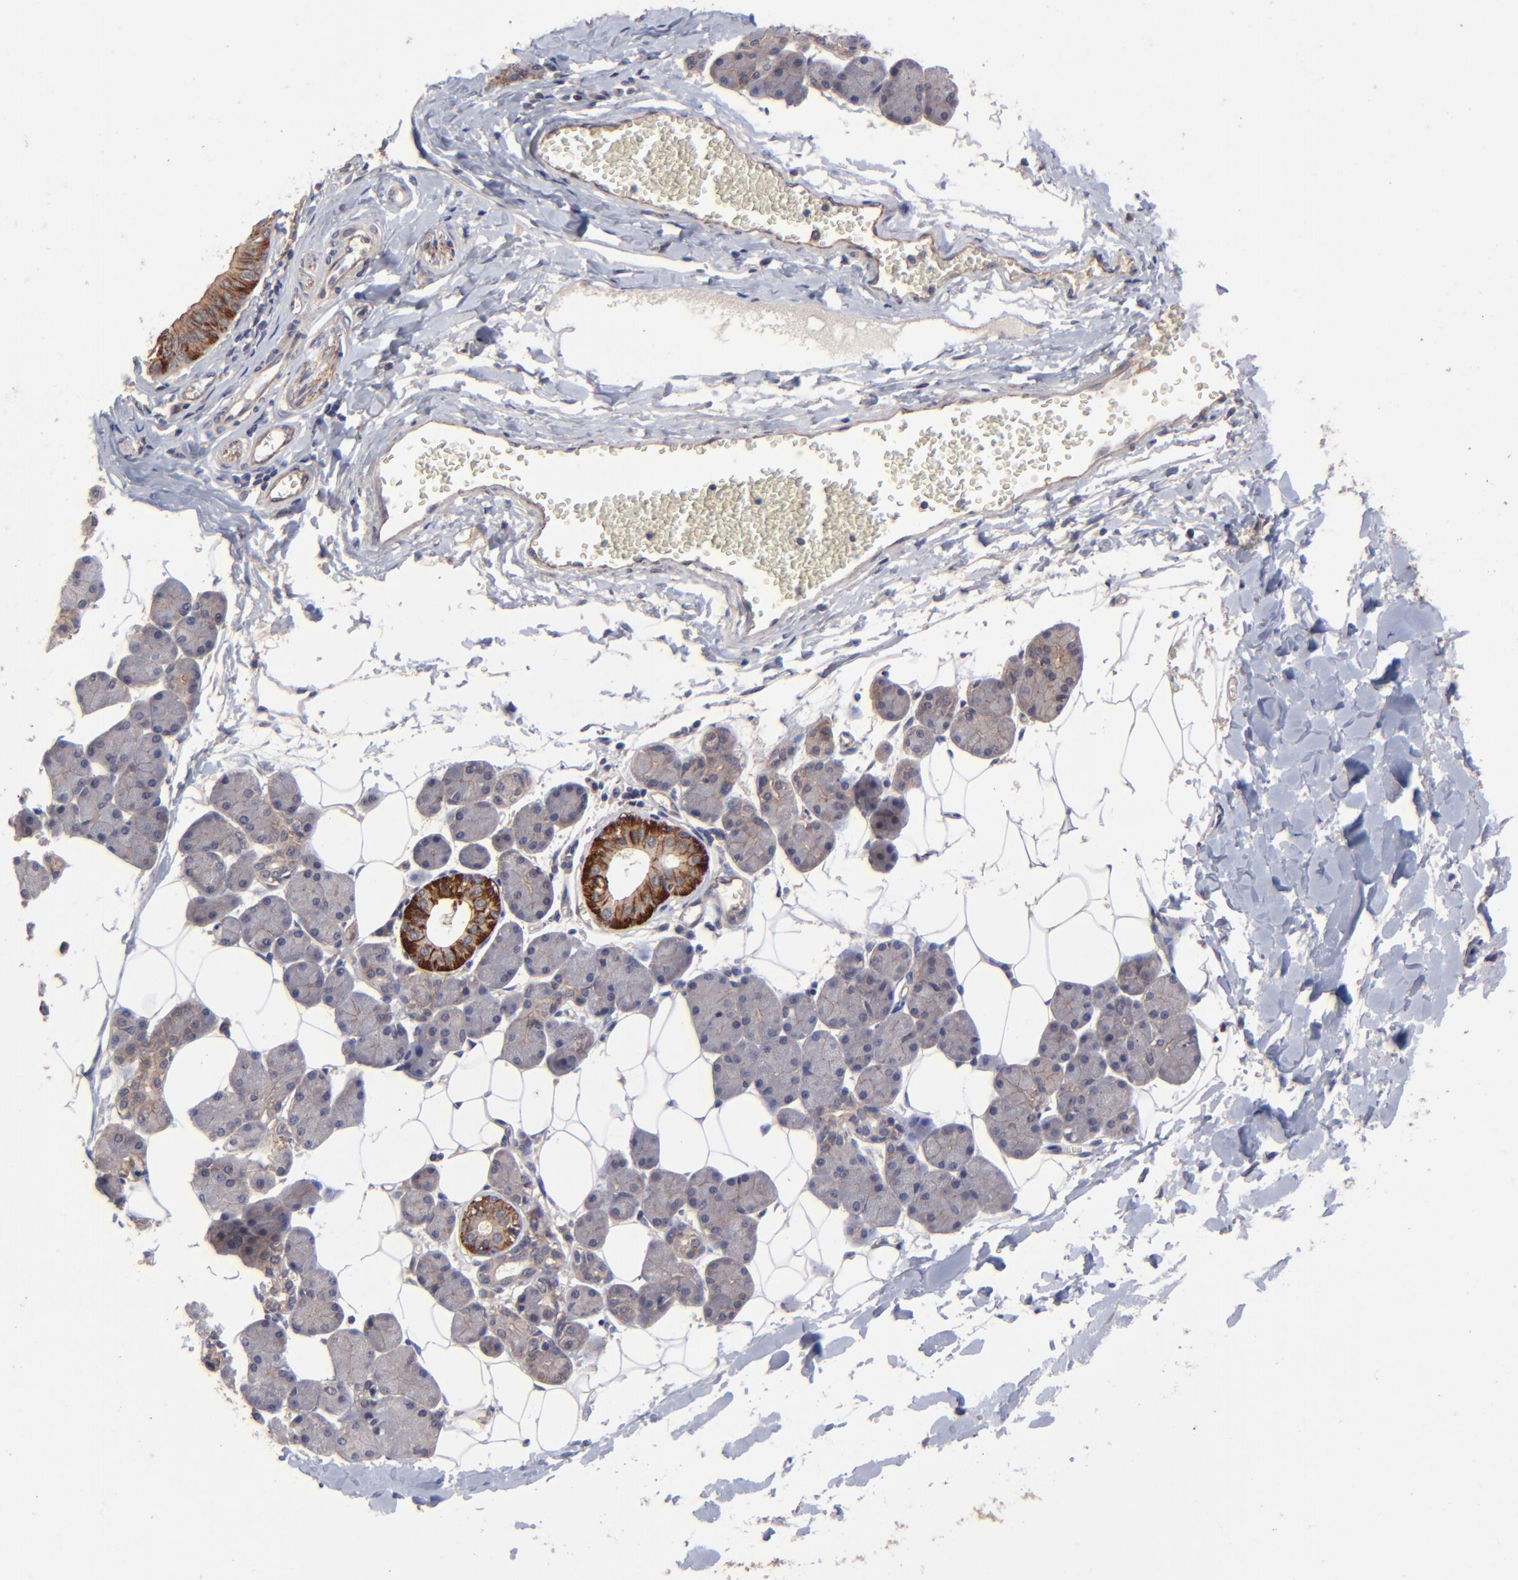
{"staining": {"intensity": "moderate", "quantity": ">75%", "location": "cytoplasmic/membranous"}, "tissue": "salivary gland", "cell_type": "Glandular cells", "image_type": "normal", "snomed": [{"axis": "morphology", "description": "Normal tissue, NOS"}, {"axis": "morphology", "description": "Adenoma, NOS"}, {"axis": "topography", "description": "Salivary gland"}], "caption": "Immunohistochemistry (IHC) micrograph of benign salivary gland: human salivary gland stained using immunohistochemistry exhibits medium levels of moderate protein expression localized specifically in the cytoplasmic/membranous of glandular cells, appearing as a cytoplasmic/membranous brown color.", "gene": "ZNF780A", "patient": {"sex": "female", "age": 32}}